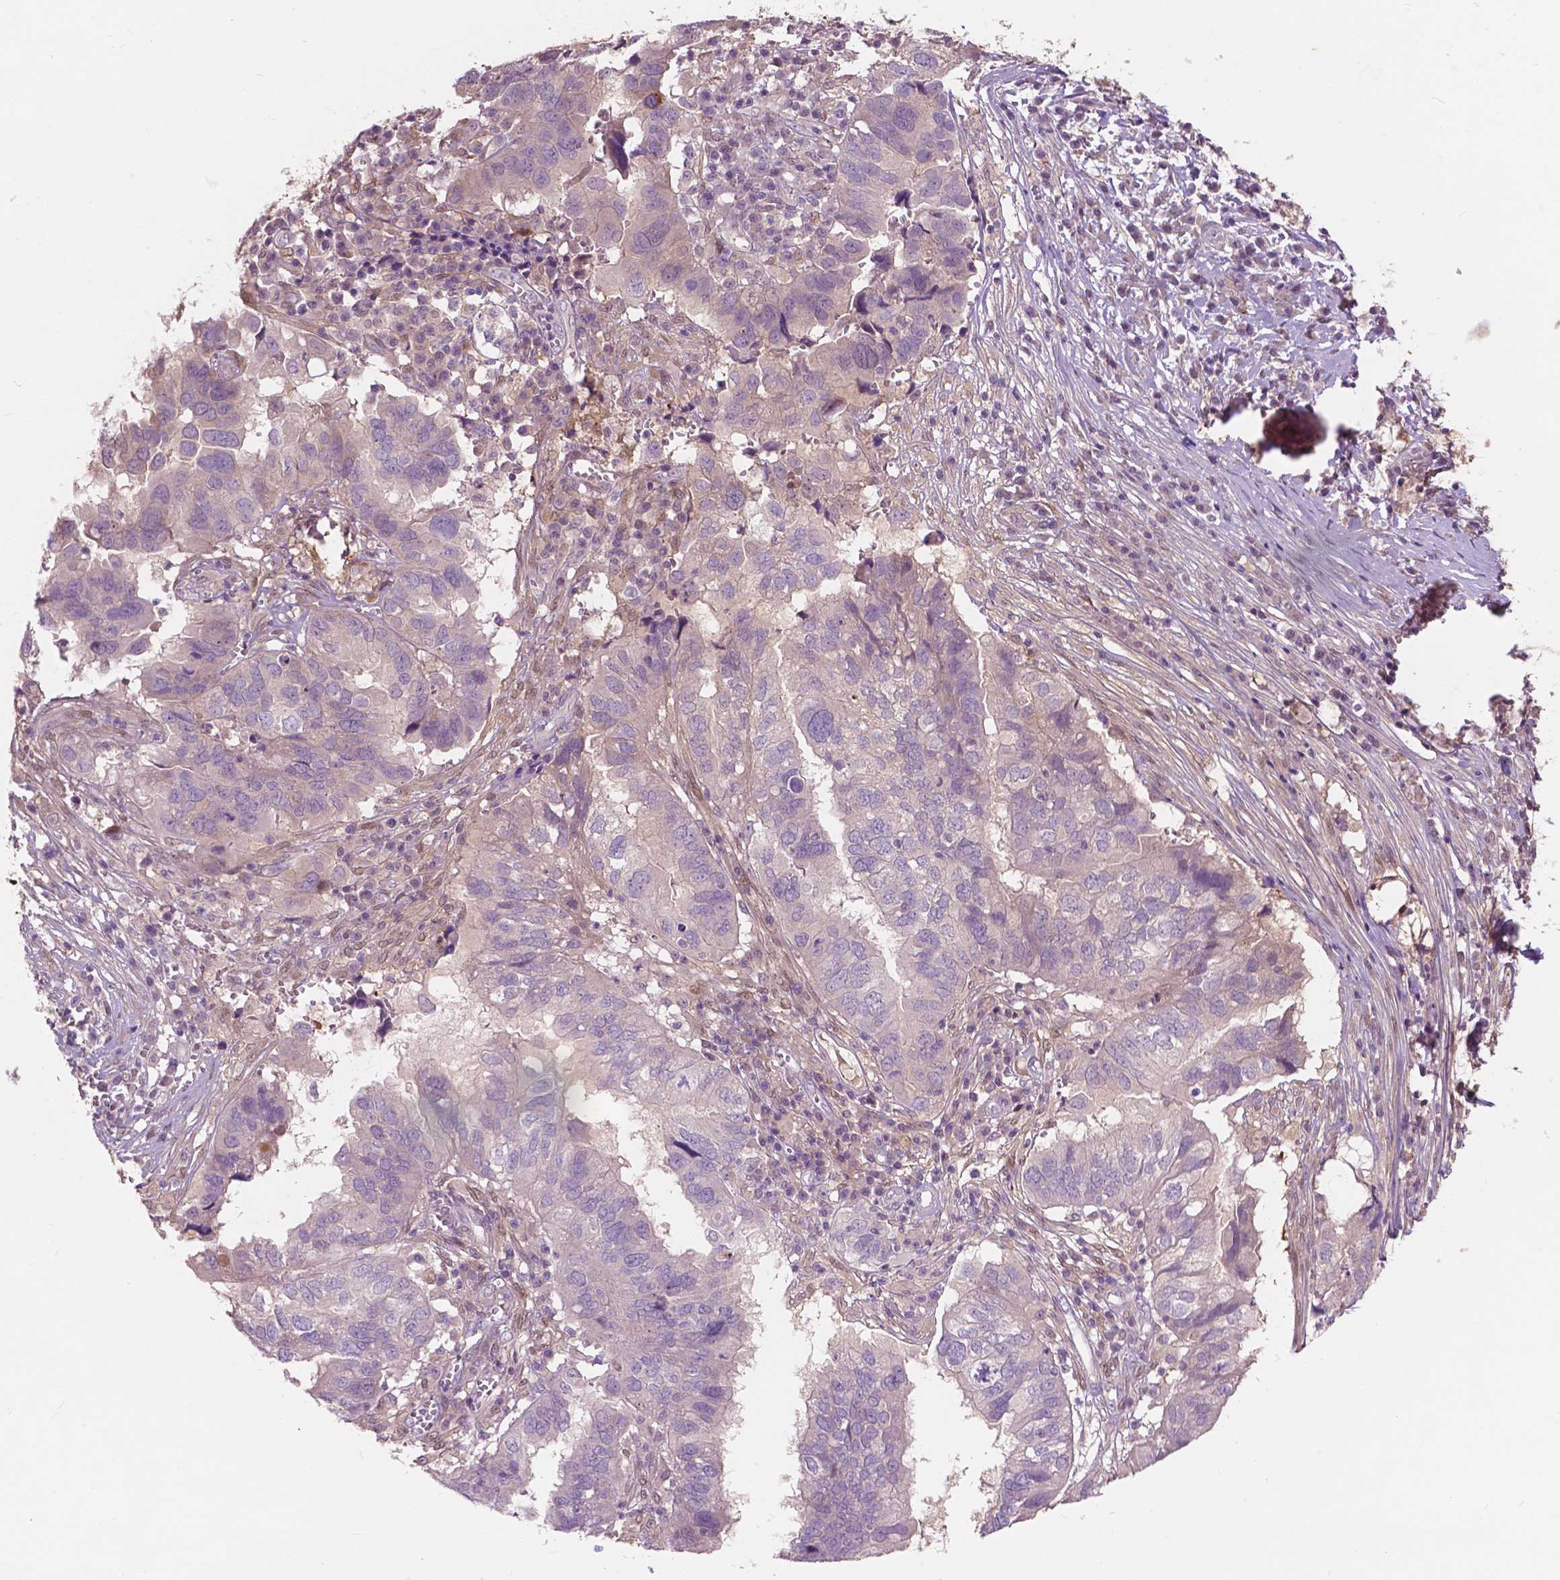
{"staining": {"intensity": "negative", "quantity": "none", "location": "none"}, "tissue": "ovarian cancer", "cell_type": "Tumor cells", "image_type": "cancer", "snomed": [{"axis": "morphology", "description": "Cystadenocarcinoma, serous, NOS"}, {"axis": "topography", "description": "Ovary"}], "caption": "This is an immunohistochemistry (IHC) photomicrograph of human serous cystadenocarcinoma (ovarian). There is no staining in tumor cells.", "gene": "GPR37", "patient": {"sex": "female", "age": 79}}